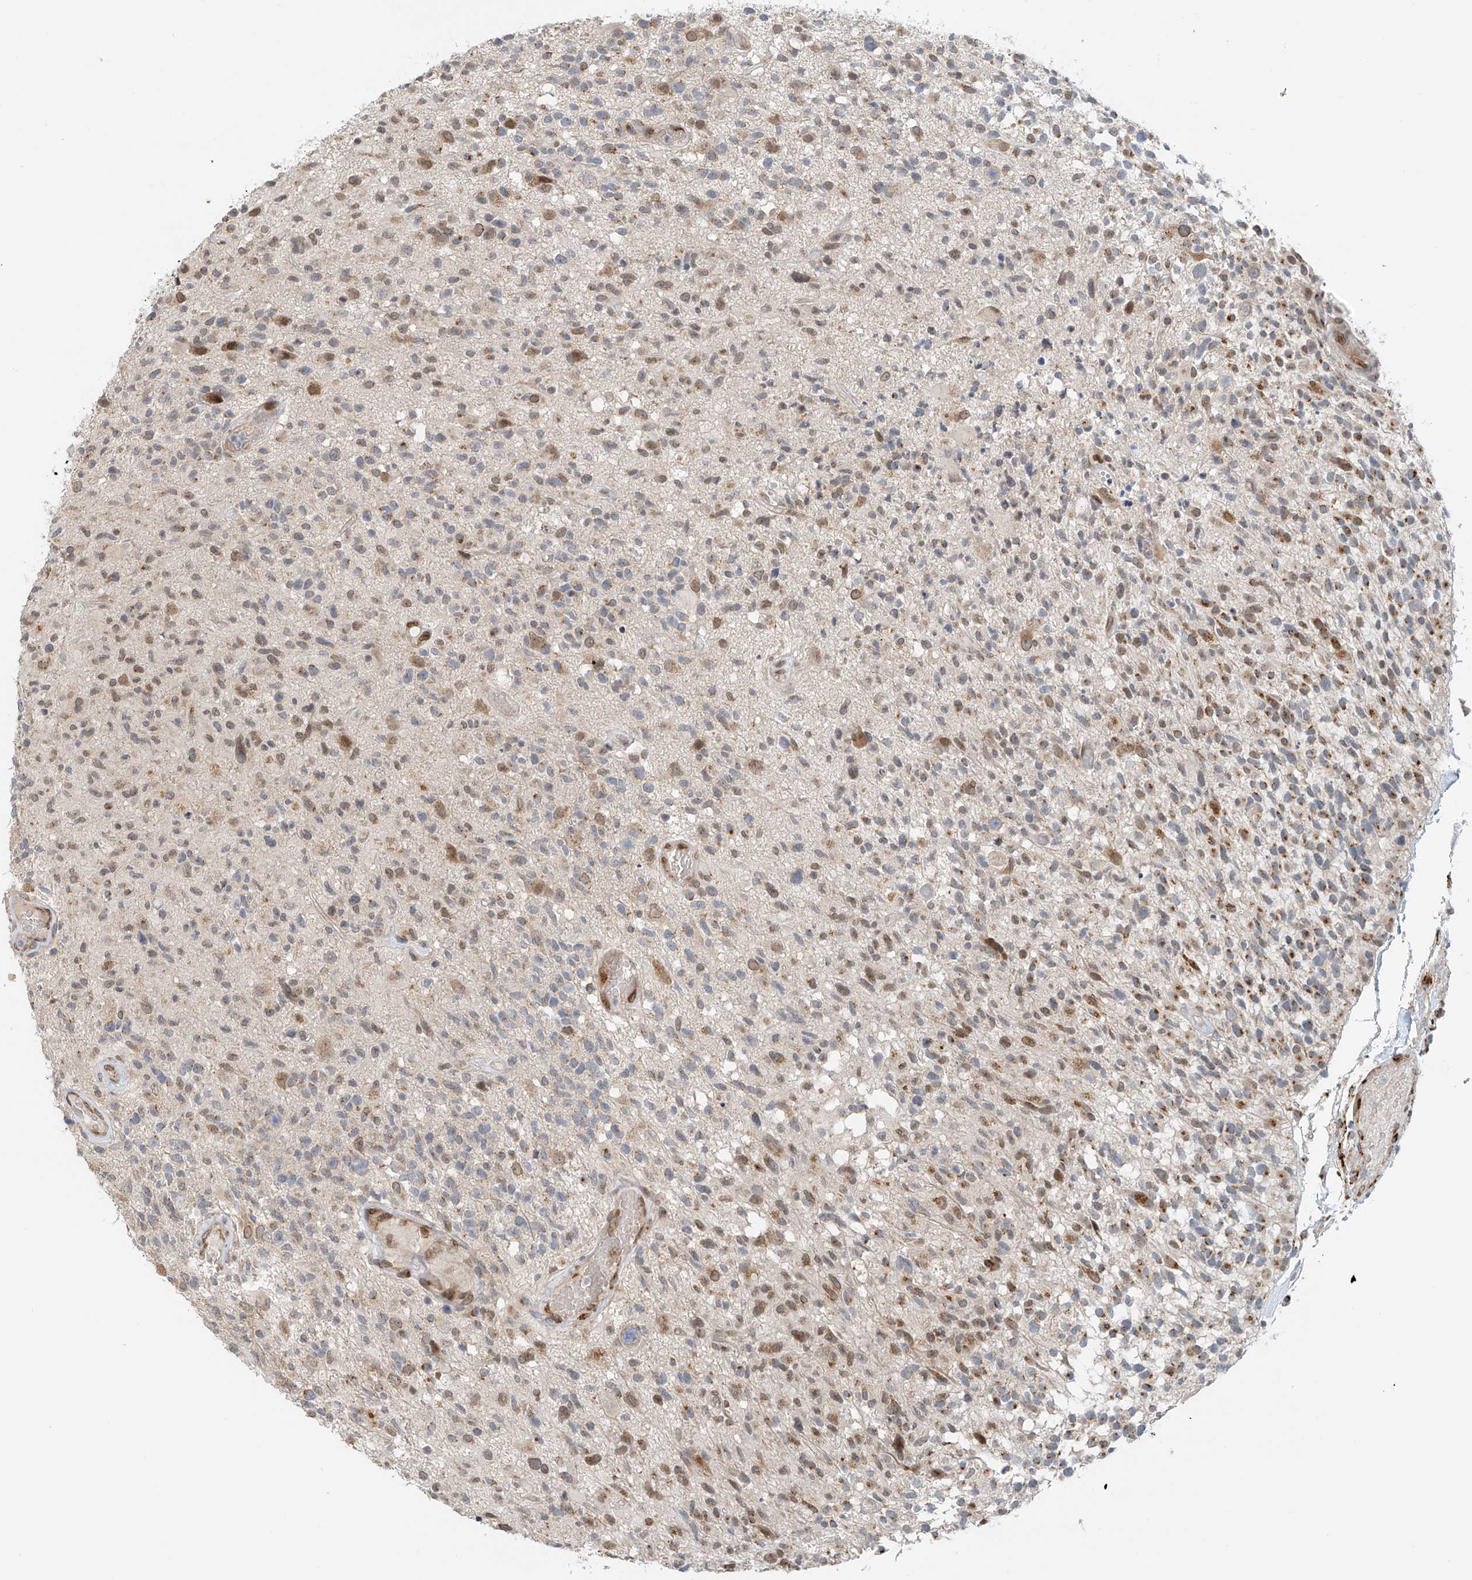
{"staining": {"intensity": "weak", "quantity": "25%-75%", "location": "cytoplasmic/membranous,nuclear"}, "tissue": "glioma", "cell_type": "Tumor cells", "image_type": "cancer", "snomed": [{"axis": "morphology", "description": "Glioma, malignant, High grade"}, {"axis": "morphology", "description": "Glioblastoma, NOS"}, {"axis": "topography", "description": "Brain"}], "caption": "Protein staining of glioma tissue displays weak cytoplasmic/membranous and nuclear staining in approximately 25%-75% of tumor cells. (DAB (3,3'-diaminobenzidine) IHC with brightfield microscopy, high magnification).", "gene": "STARD9", "patient": {"sex": "male", "age": 60}}